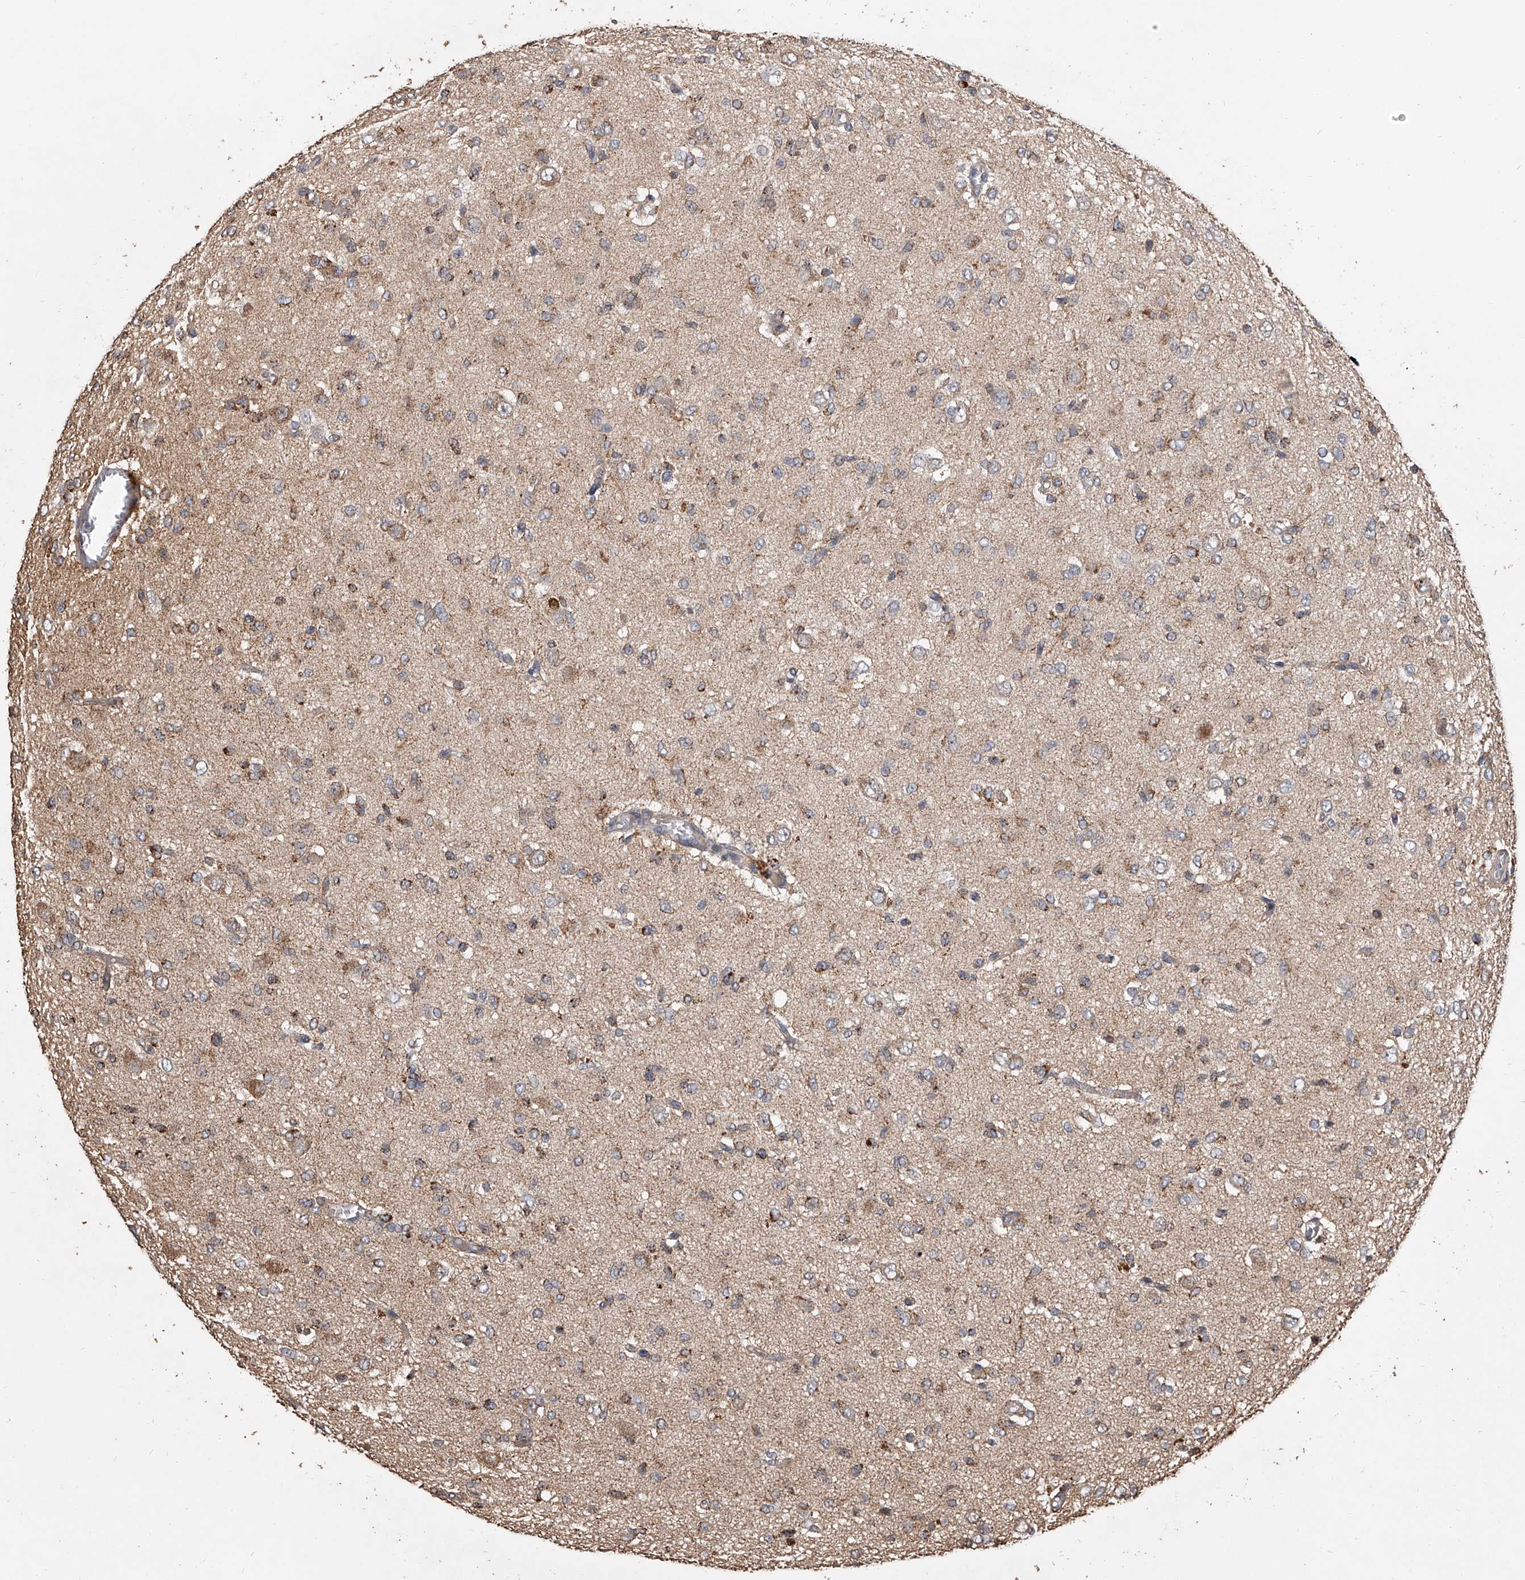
{"staining": {"intensity": "moderate", "quantity": "25%-75%", "location": "cytoplasmic/membranous"}, "tissue": "glioma", "cell_type": "Tumor cells", "image_type": "cancer", "snomed": [{"axis": "morphology", "description": "Glioma, malignant, High grade"}, {"axis": "topography", "description": "Brain"}], "caption": "This is an image of immunohistochemistry (IHC) staining of glioma, which shows moderate expression in the cytoplasmic/membranous of tumor cells.", "gene": "LTV1", "patient": {"sex": "female", "age": 59}}